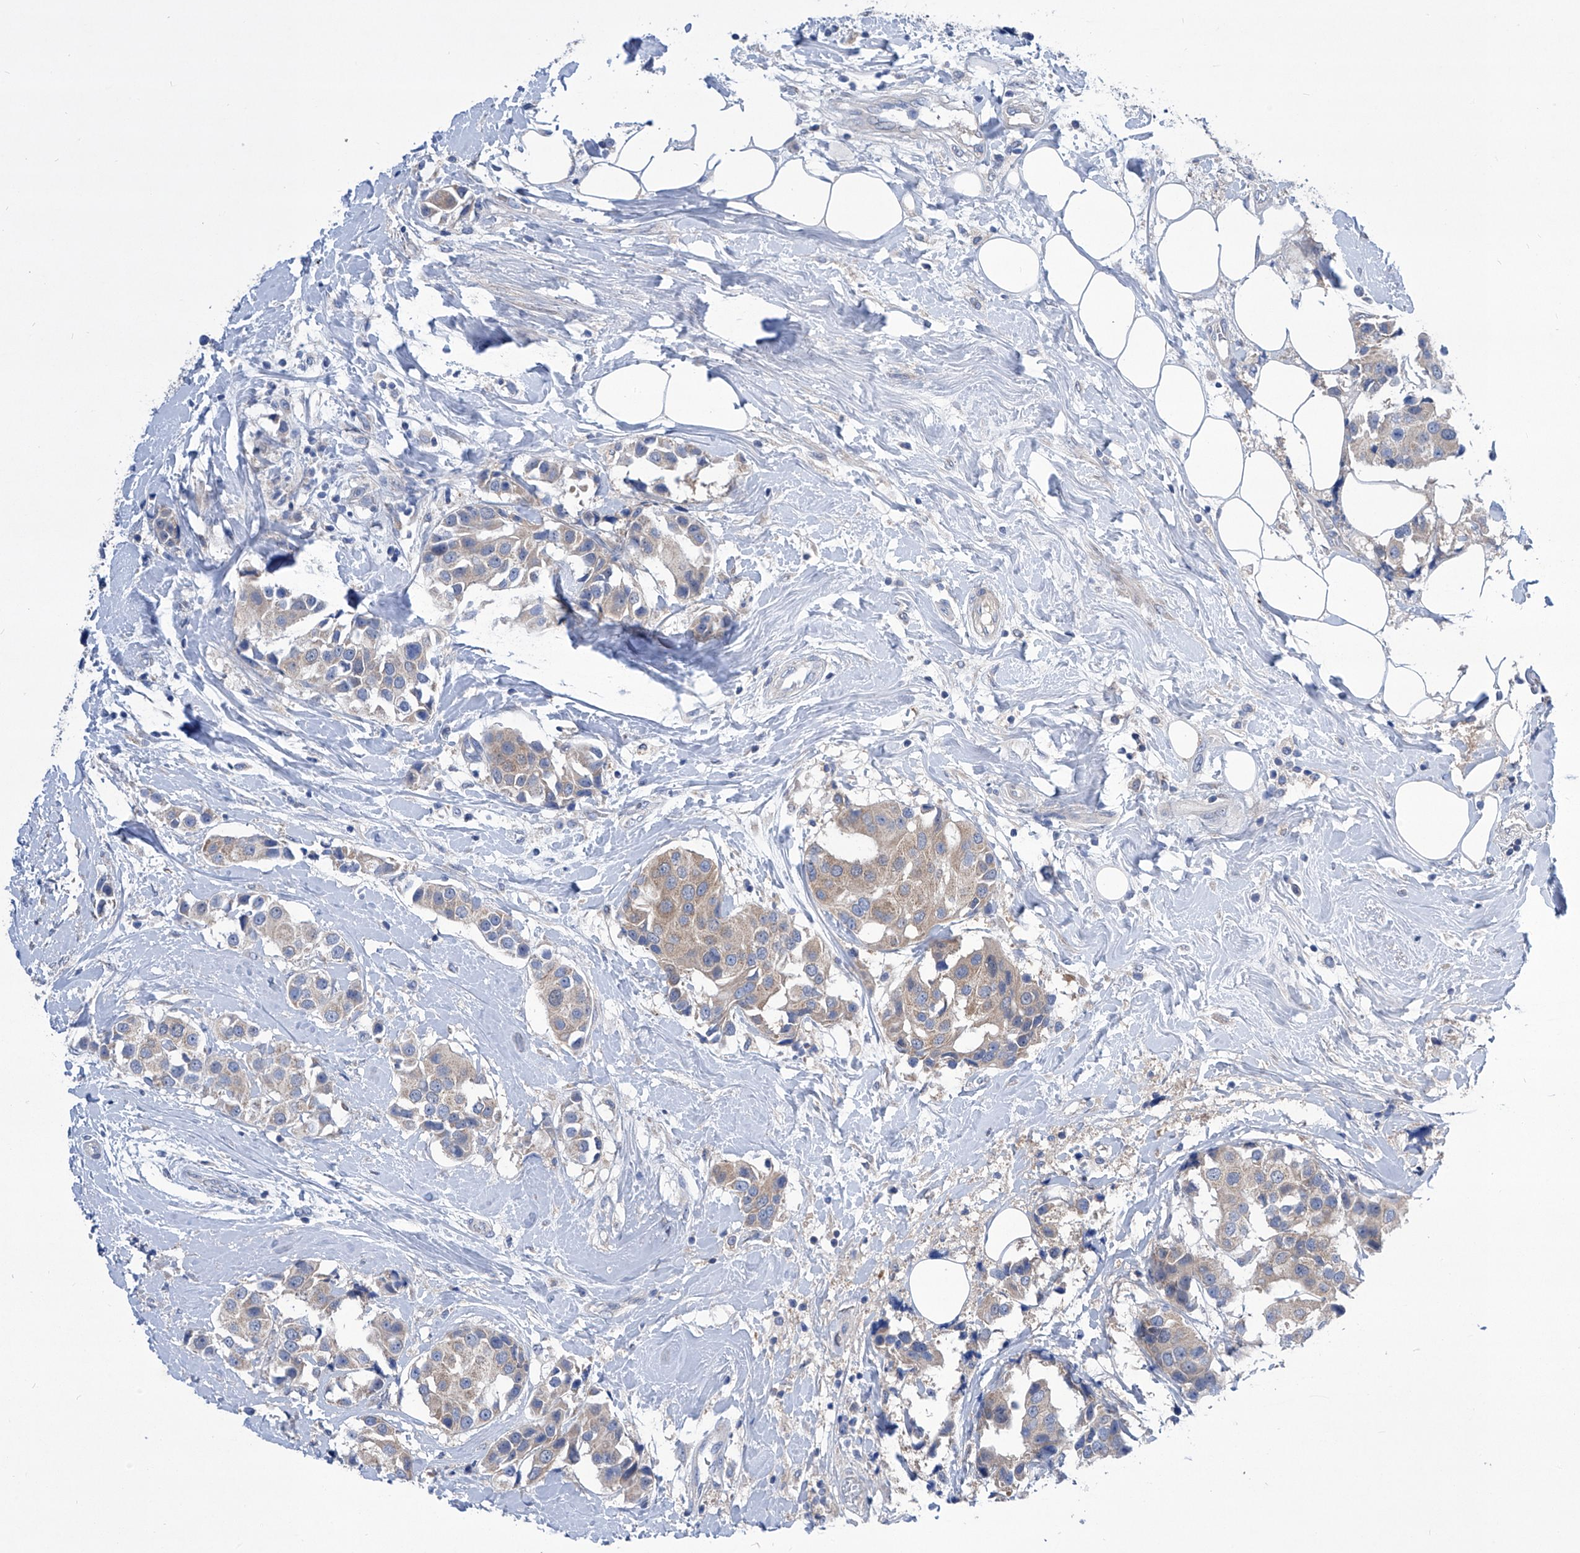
{"staining": {"intensity": "weak", "quantity": "25%-75%", "location": "cytoplasmic/membranous"}, "tissue": "breast cancer", "cell_type": "Tumor cells", "image_type": "cancer", "snomed": [{"axis": "morphology", "description": "Normal tissue, NOS"}, {"axis": "morphology", "description": "Duct carcinoma"}, {"axis": "topography", "description": "Breast"}], "caption": "The immunohistochemical stain shows weak cytoplasmic/membranous expression in tumor cells of breast cancer (invasive ductal carcinoma) tissue.", "gene": "SRBD1", "patient": {"sex": "female", "age": 39}}